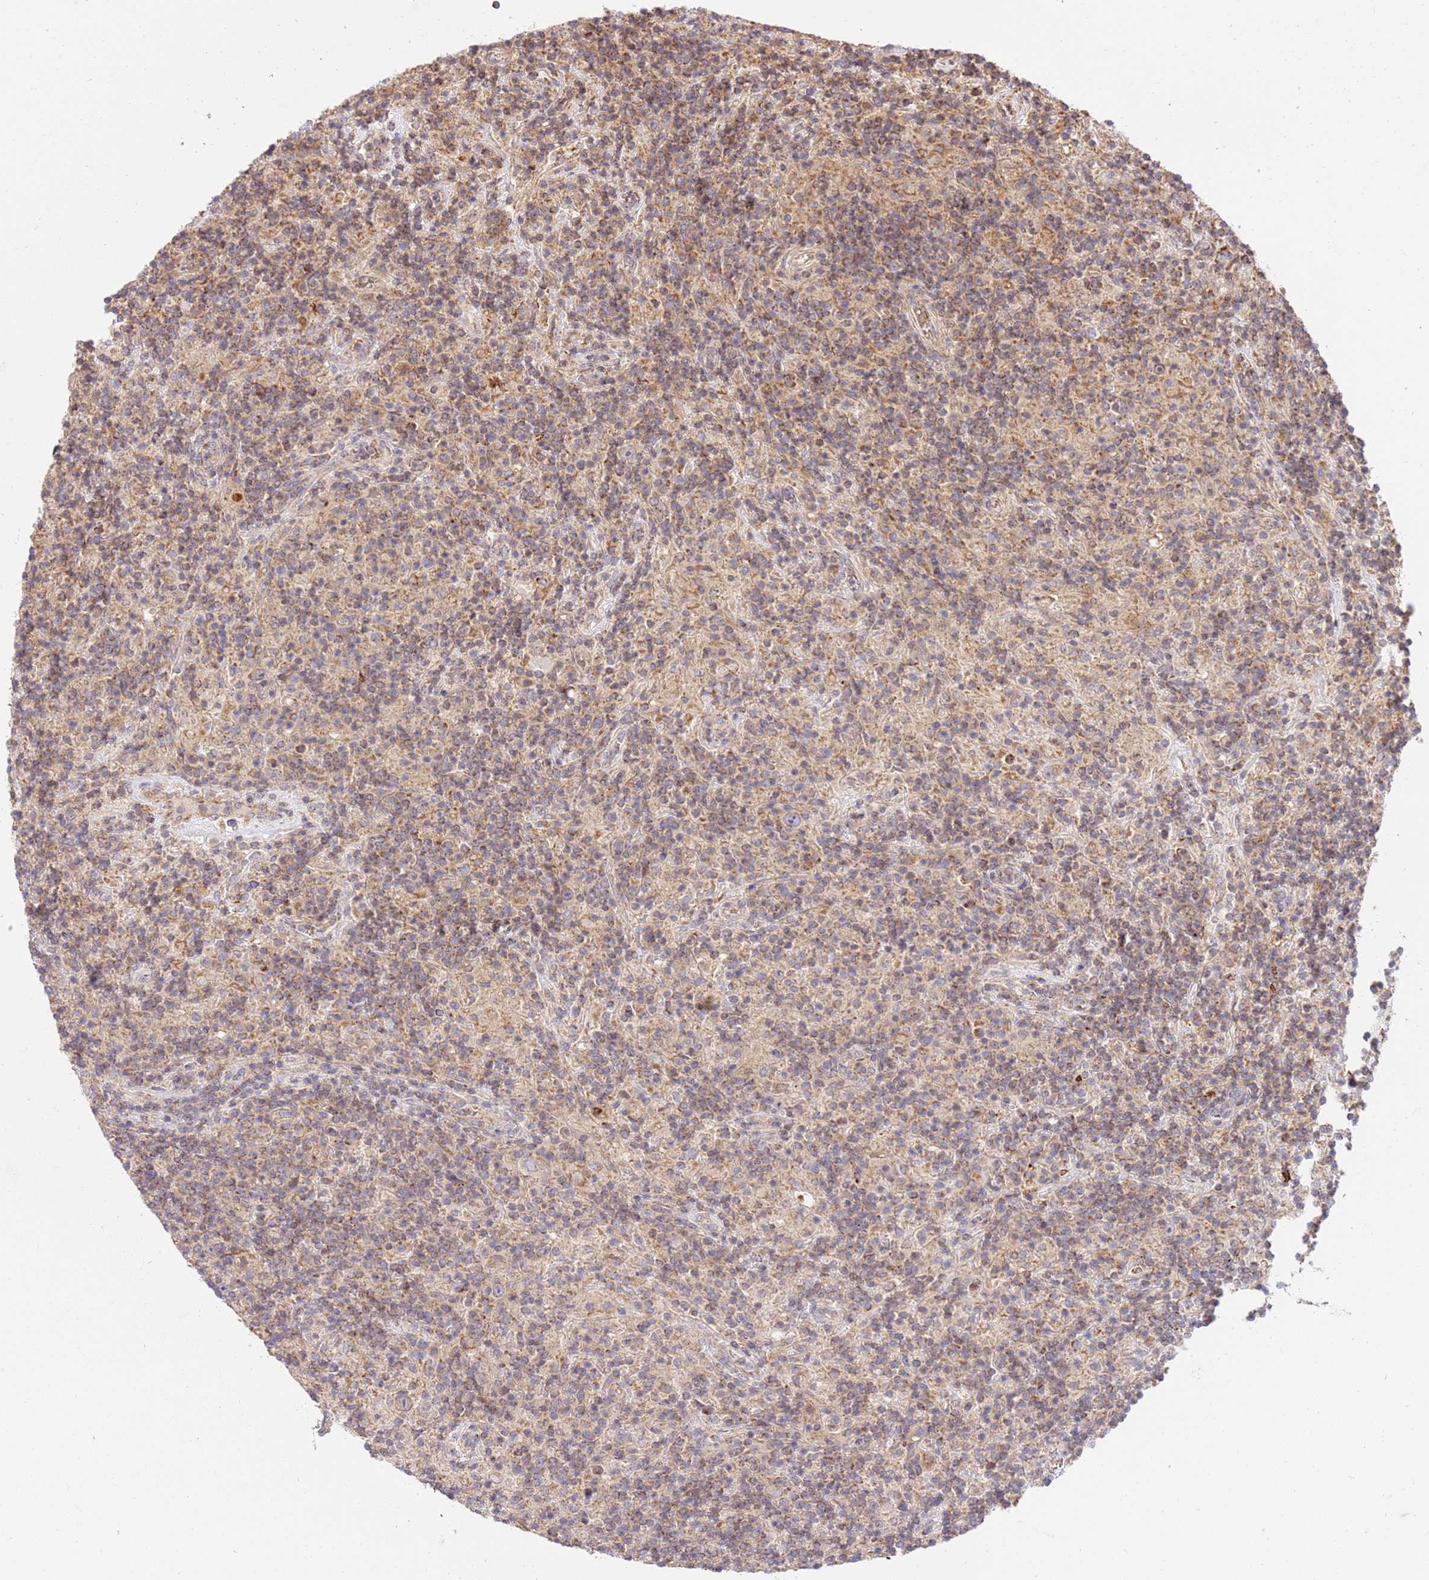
{"staining": {"intensity": "weak", "quantity": "25%-75%", "location": "cytoplasmic/membranous"}, "tissue": "lymphoma", "cell_type": "Tumor cells", "image_type": "cancer", "snomed": [{"axis": "morphology", "description": "Hodgkin's disease, NOS"}, {"axis": "topography", "description": "Lymph node"}], "caption": "A brown stain shows weak cytoplasmic/membranous positivity of a protein in human lymphoma tumor cells.", "gene": "SPATA2L", "patient": {"sex": "male", "age": 70}}